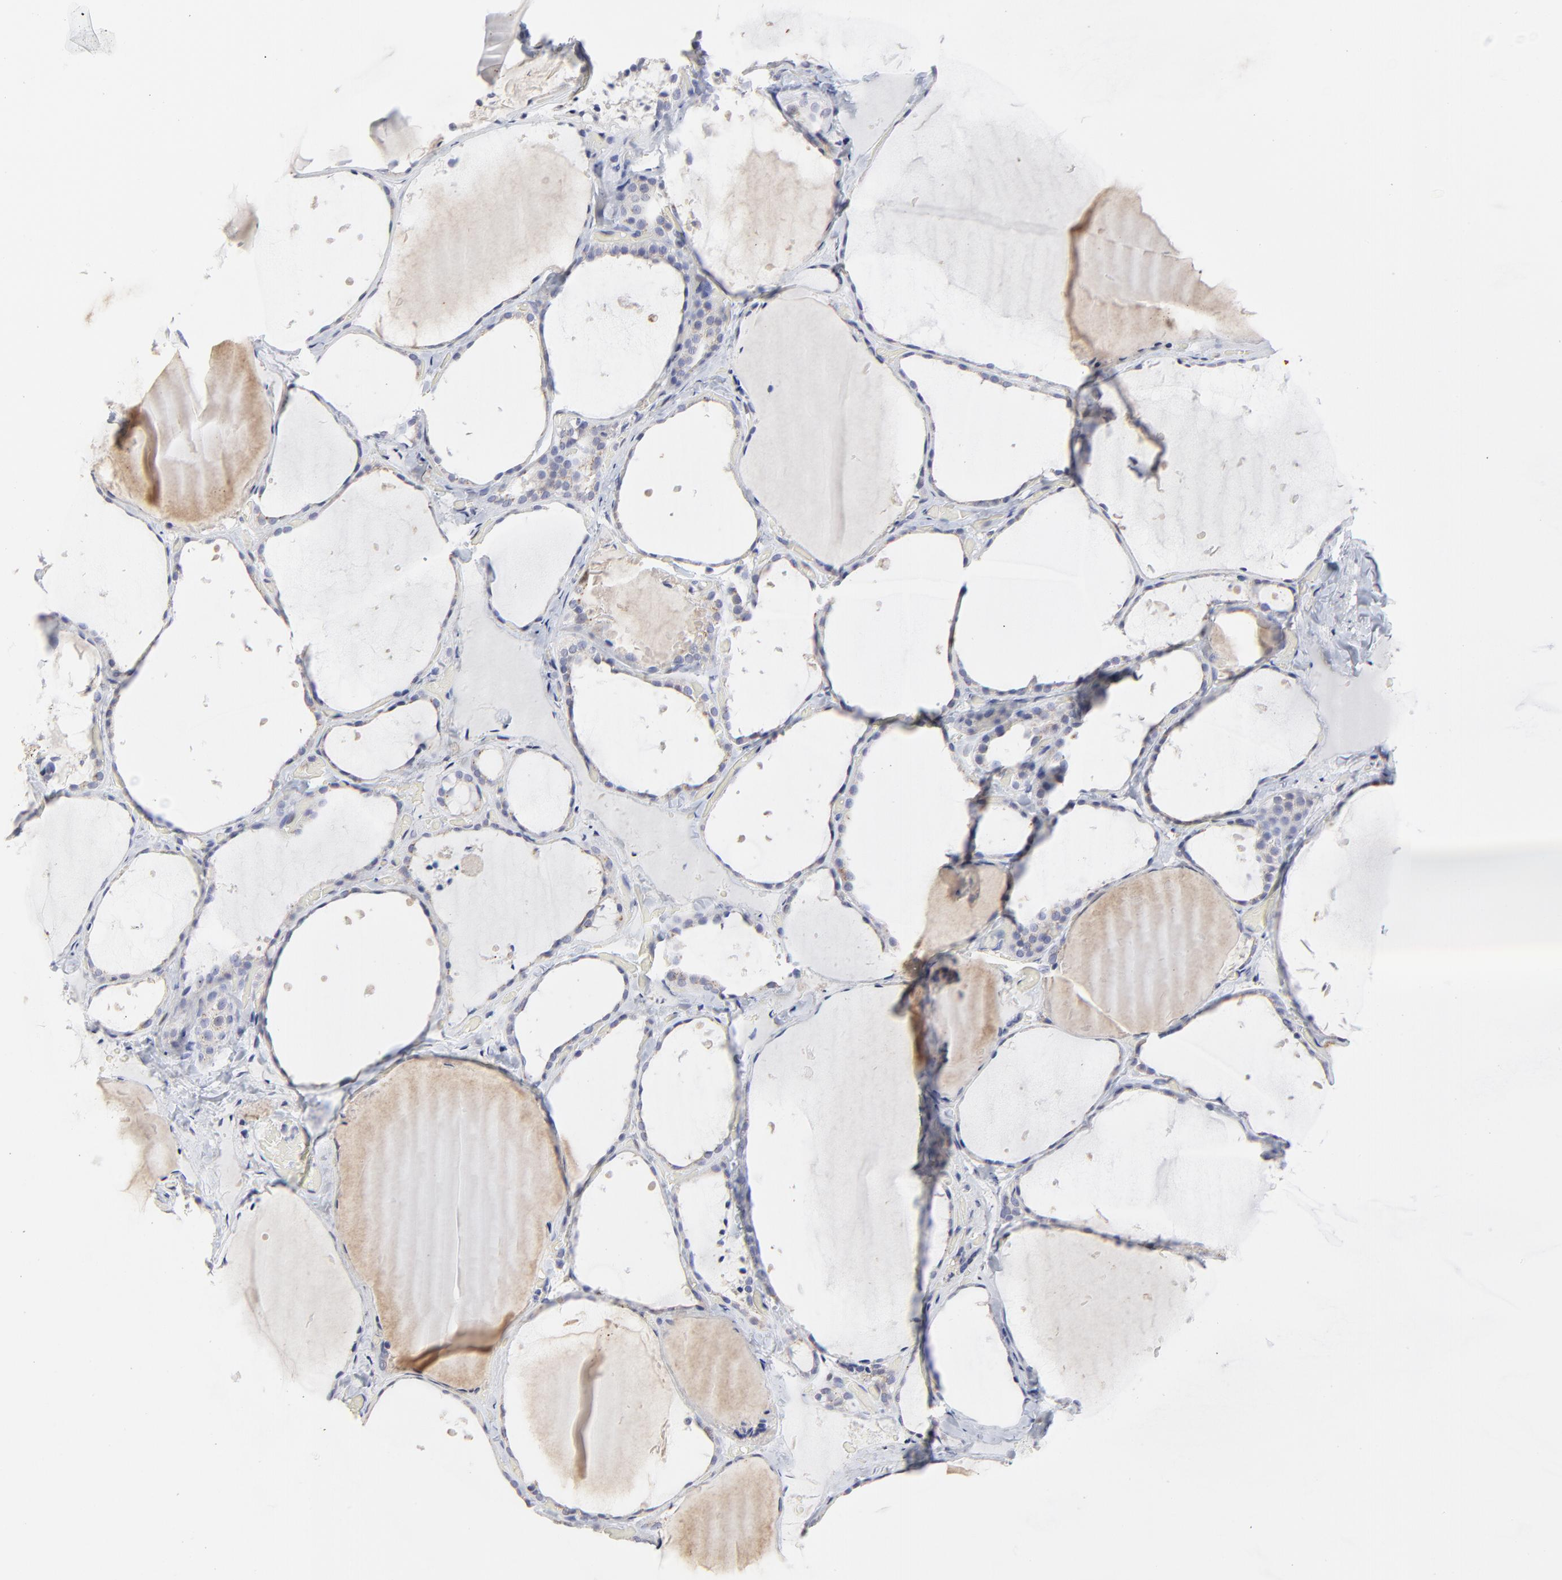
{"staining": {"intensity": "weak", "quantity": "<25%", "location": "cytoplasmic/membranous"}, "tissue": "thyroid gland", "cell_type": "Glandular cells", "image_type": "normal", "snomed": [{"axis": "morphology", "description": "Normal tissue, NOS"}, {"axis": "topography", "description": "Thyroid gland"}], "caption": "Immunohistochemistry (IHC) image of benign thyroid gland: human thyroid gland stained with DAB exhibits no significant protein positivity in glandular cells.", "gene": "NCAPH", "patient": {"sex": "female", "age": 22}}